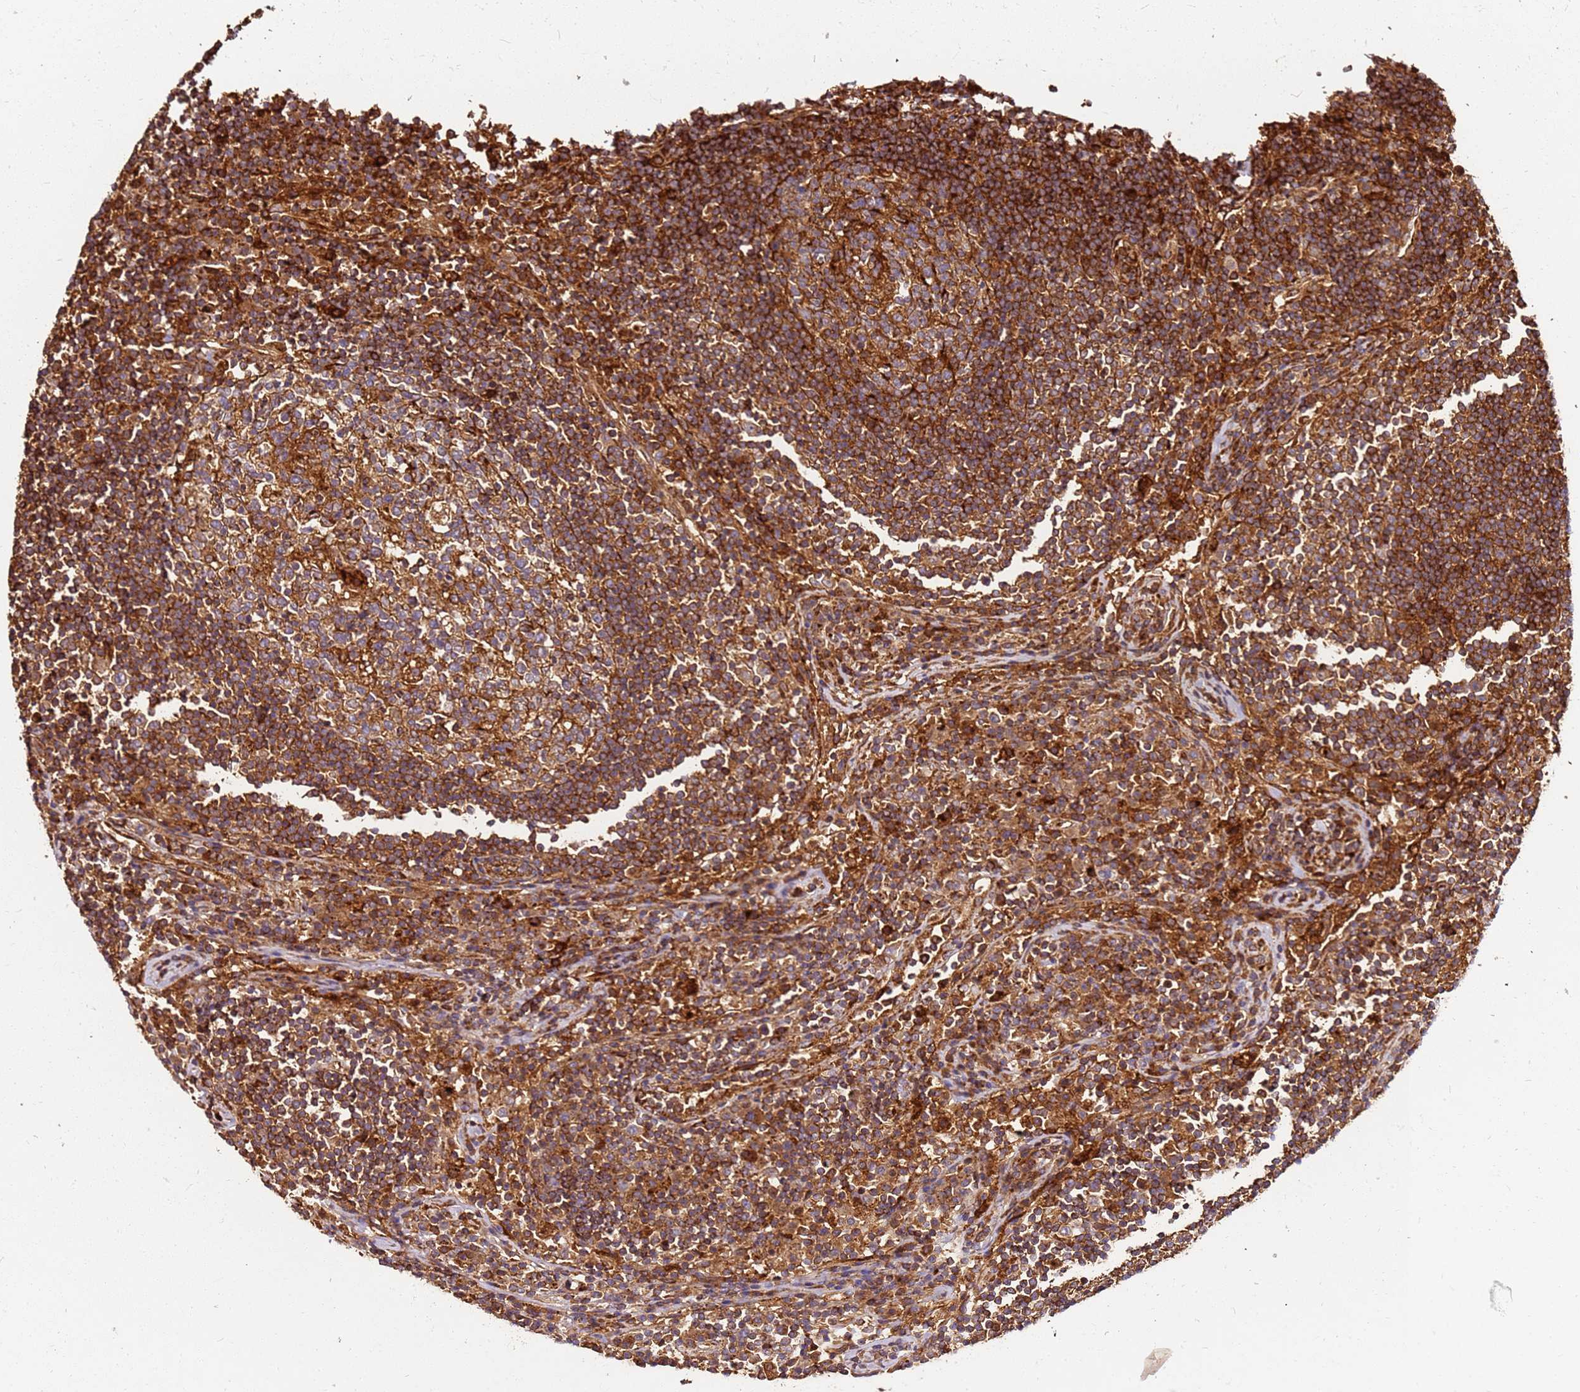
{"staining": {"intensity": "strong", "quantity": ">75%", "location": "cytoplasmic/membranous"}, "tissue": "lymph node", "cell_type": "Germinal center cells", "image_type": "normal", "snomed": [{"axis": "morphology", "description": "Normal tissue, NOS"}, {"axis": "topography", "description": "Lymph node"}], "caption": "Immunohistochemistry (IHC) micrograph of normal lymph node stained for a protein (brown), which reveals high levels of strong cytoplasmic/membranous expression in about >75% of germinal center cells.", "gene": "DVL3", "patient": {"sex": "female", "age": 53}}